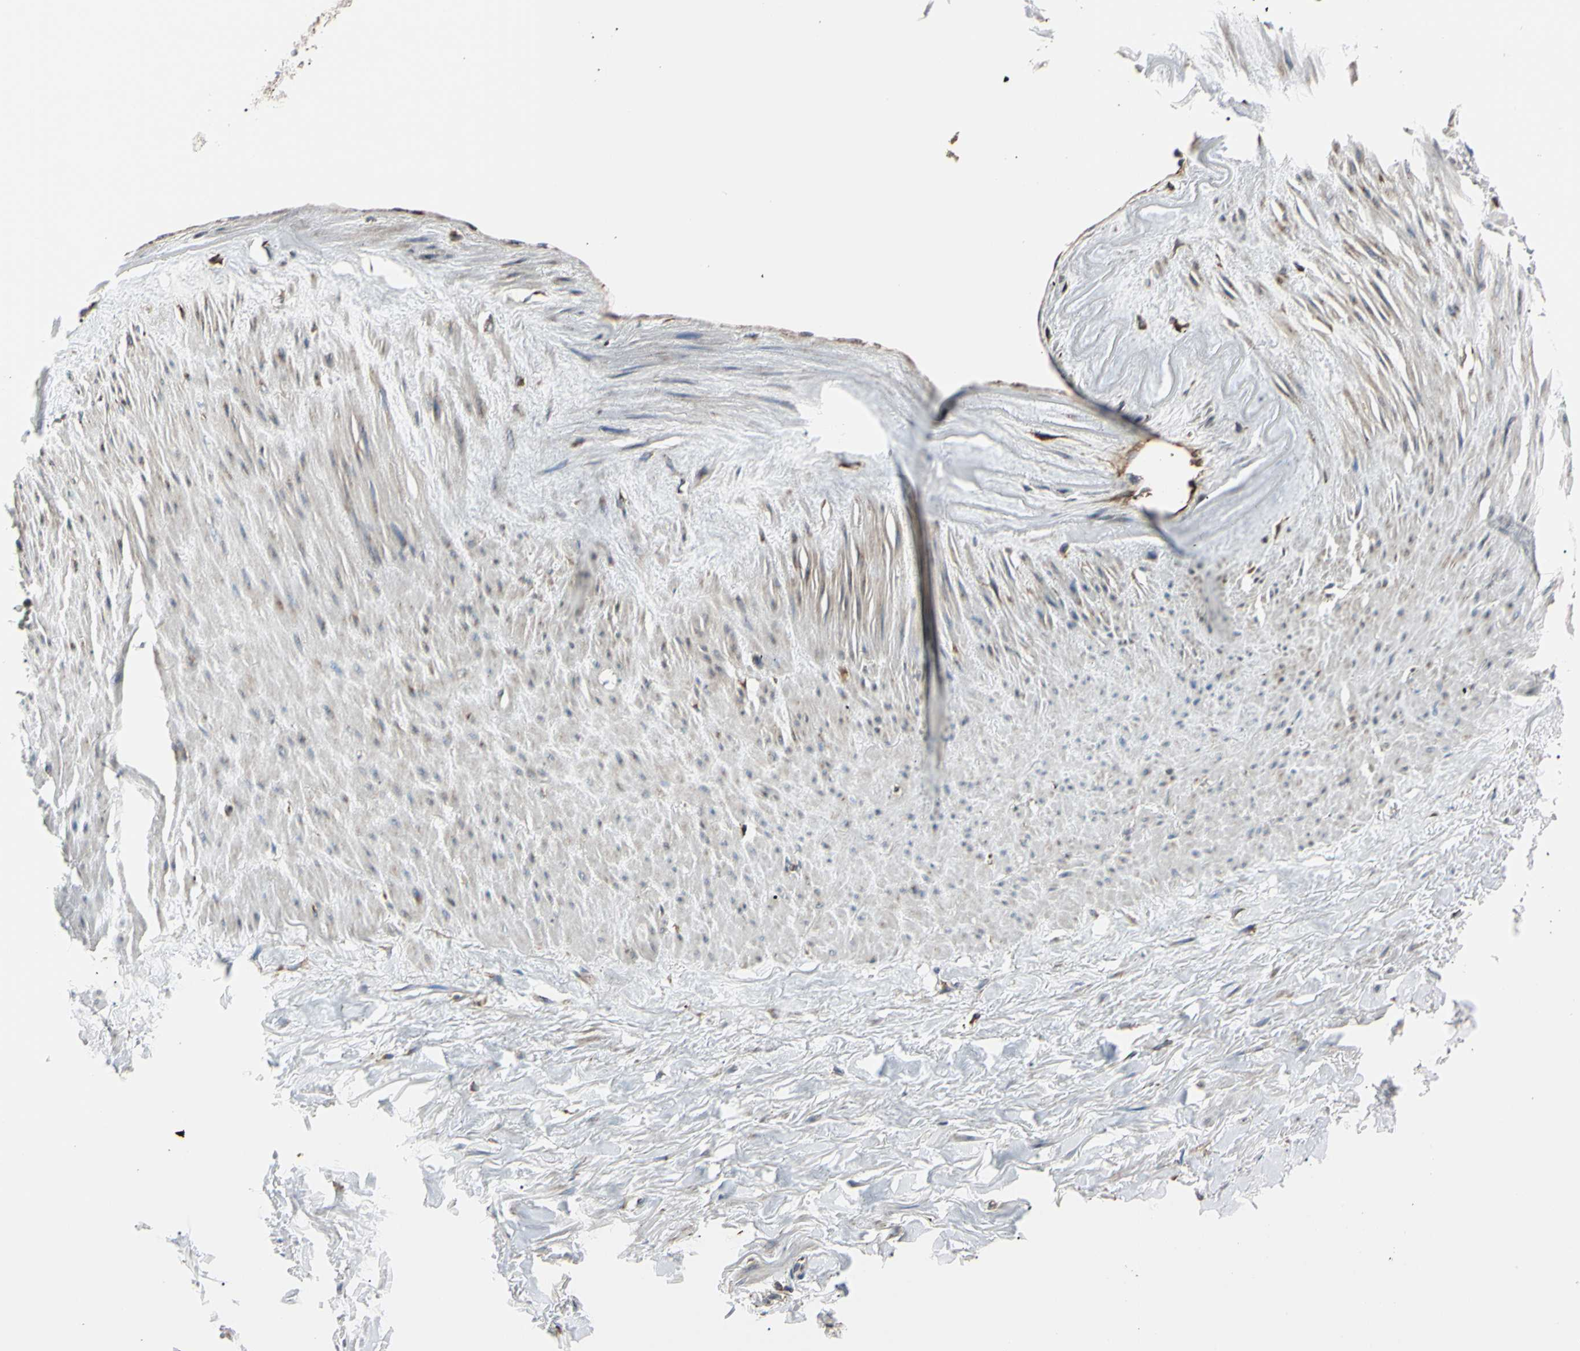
{"staining": {"intensity": "negative", "quantity": "none", "location": "none"}, "tissue": "adipose tissue", "cell_type": "Adipocytes", "image_type": "normal", "snomed": [{"axis": "morphology", "description": "Normal tissue, NOS"}, {"axis": "topography", "description": "Adipose tissue"}, {"axis": "topography", "description": "Peripheral nerve tissue"}], "caption": "Adipocytes show no significant protein positivity in normal adipose tissue.", "gene": "BMF", "patient": {"sex": "male", "age": 52}}